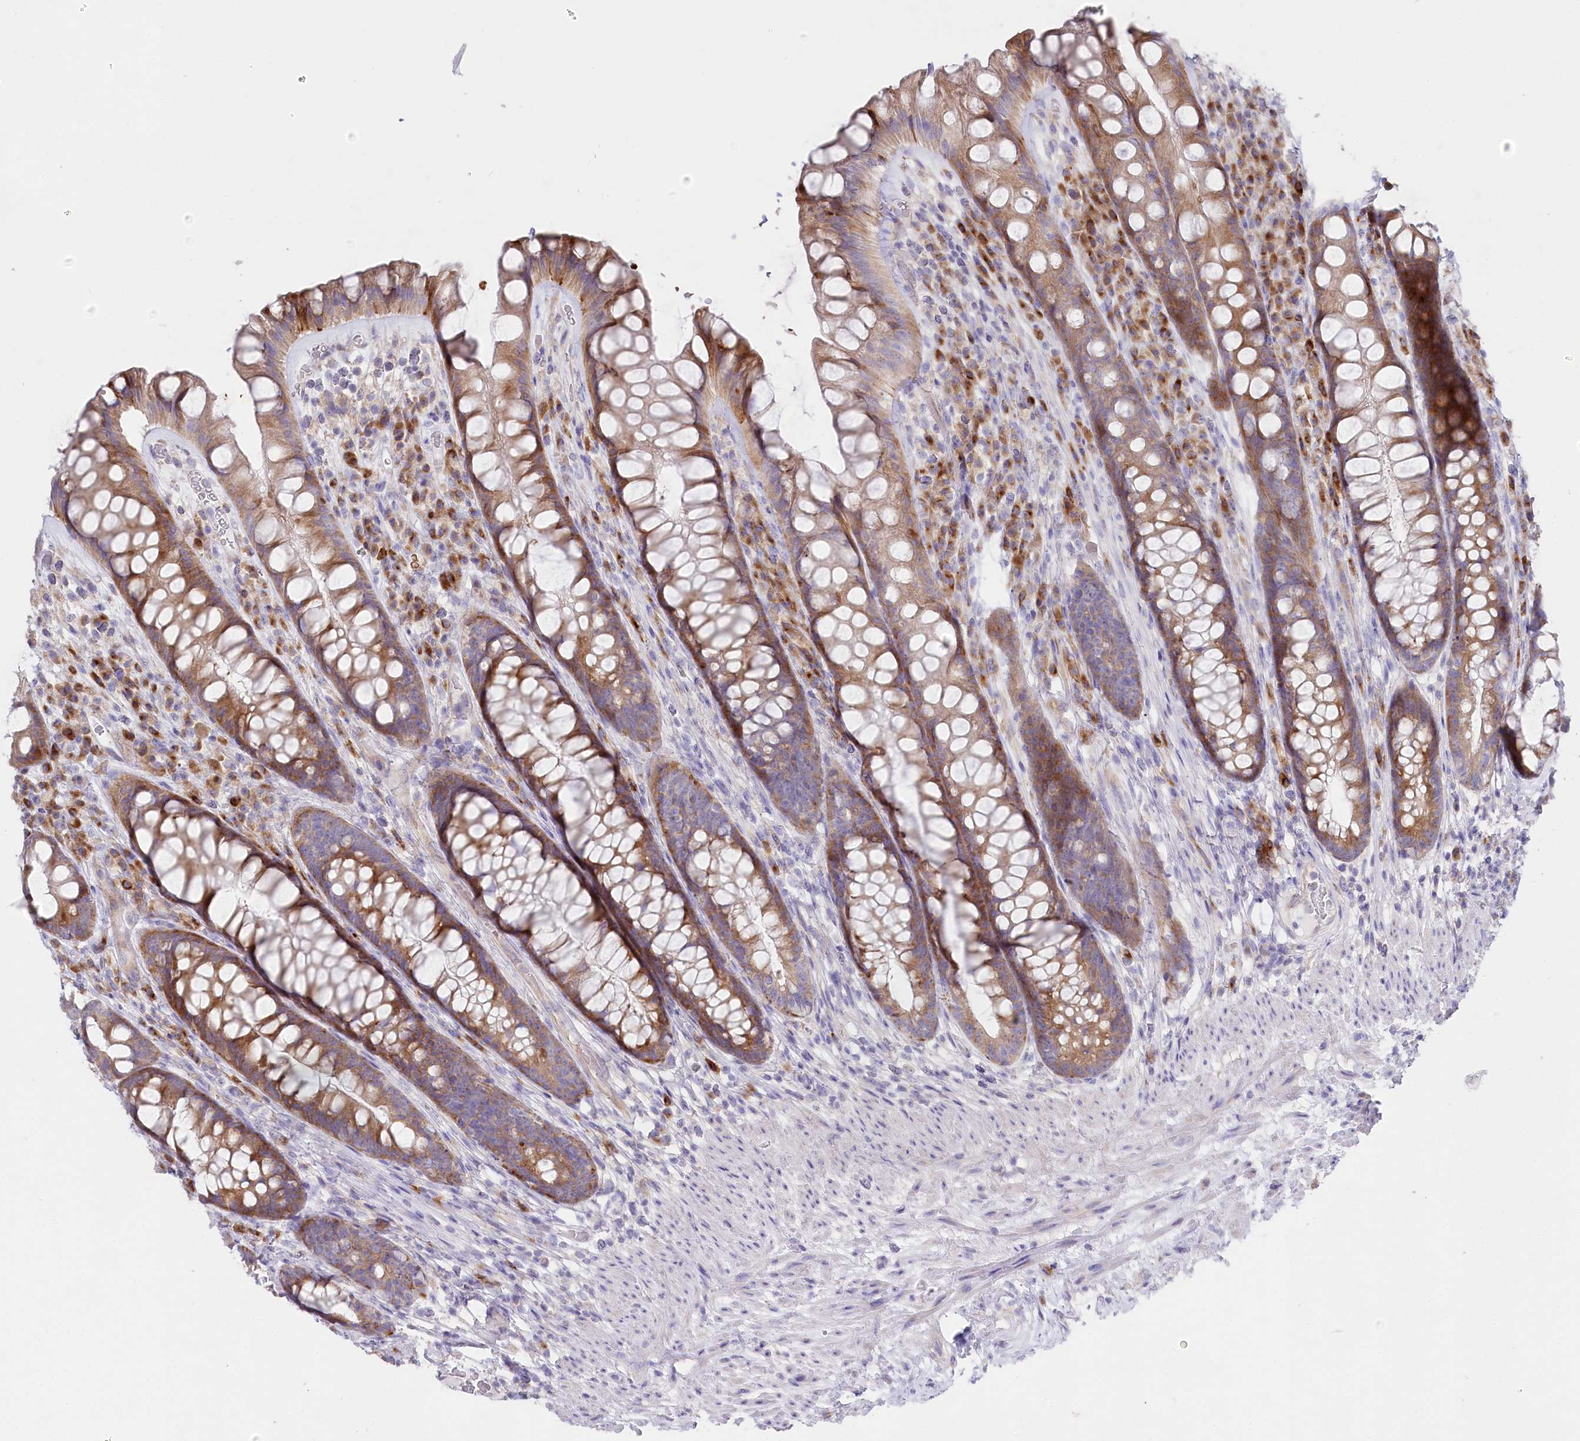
{"staining": {"intensity": "moderate", "quantity": ">75%", "location": "cytoplasmic/membranous"}, "tissue": "rectum", "cell_type": "Glandular cells", "image_type": "normal", "snomed": [{"axis": "morphology", "description": "Normal tissue, NOS"}, {"axis": "topography", "description": "Rectum"}], "caption": "Moderate cytoplasmic/membranous protein expression is appreciated in about >75% of glandular cells in rectum.", "gene": "POGLUT1", "patient": {"sex": "male", "age": 74}}